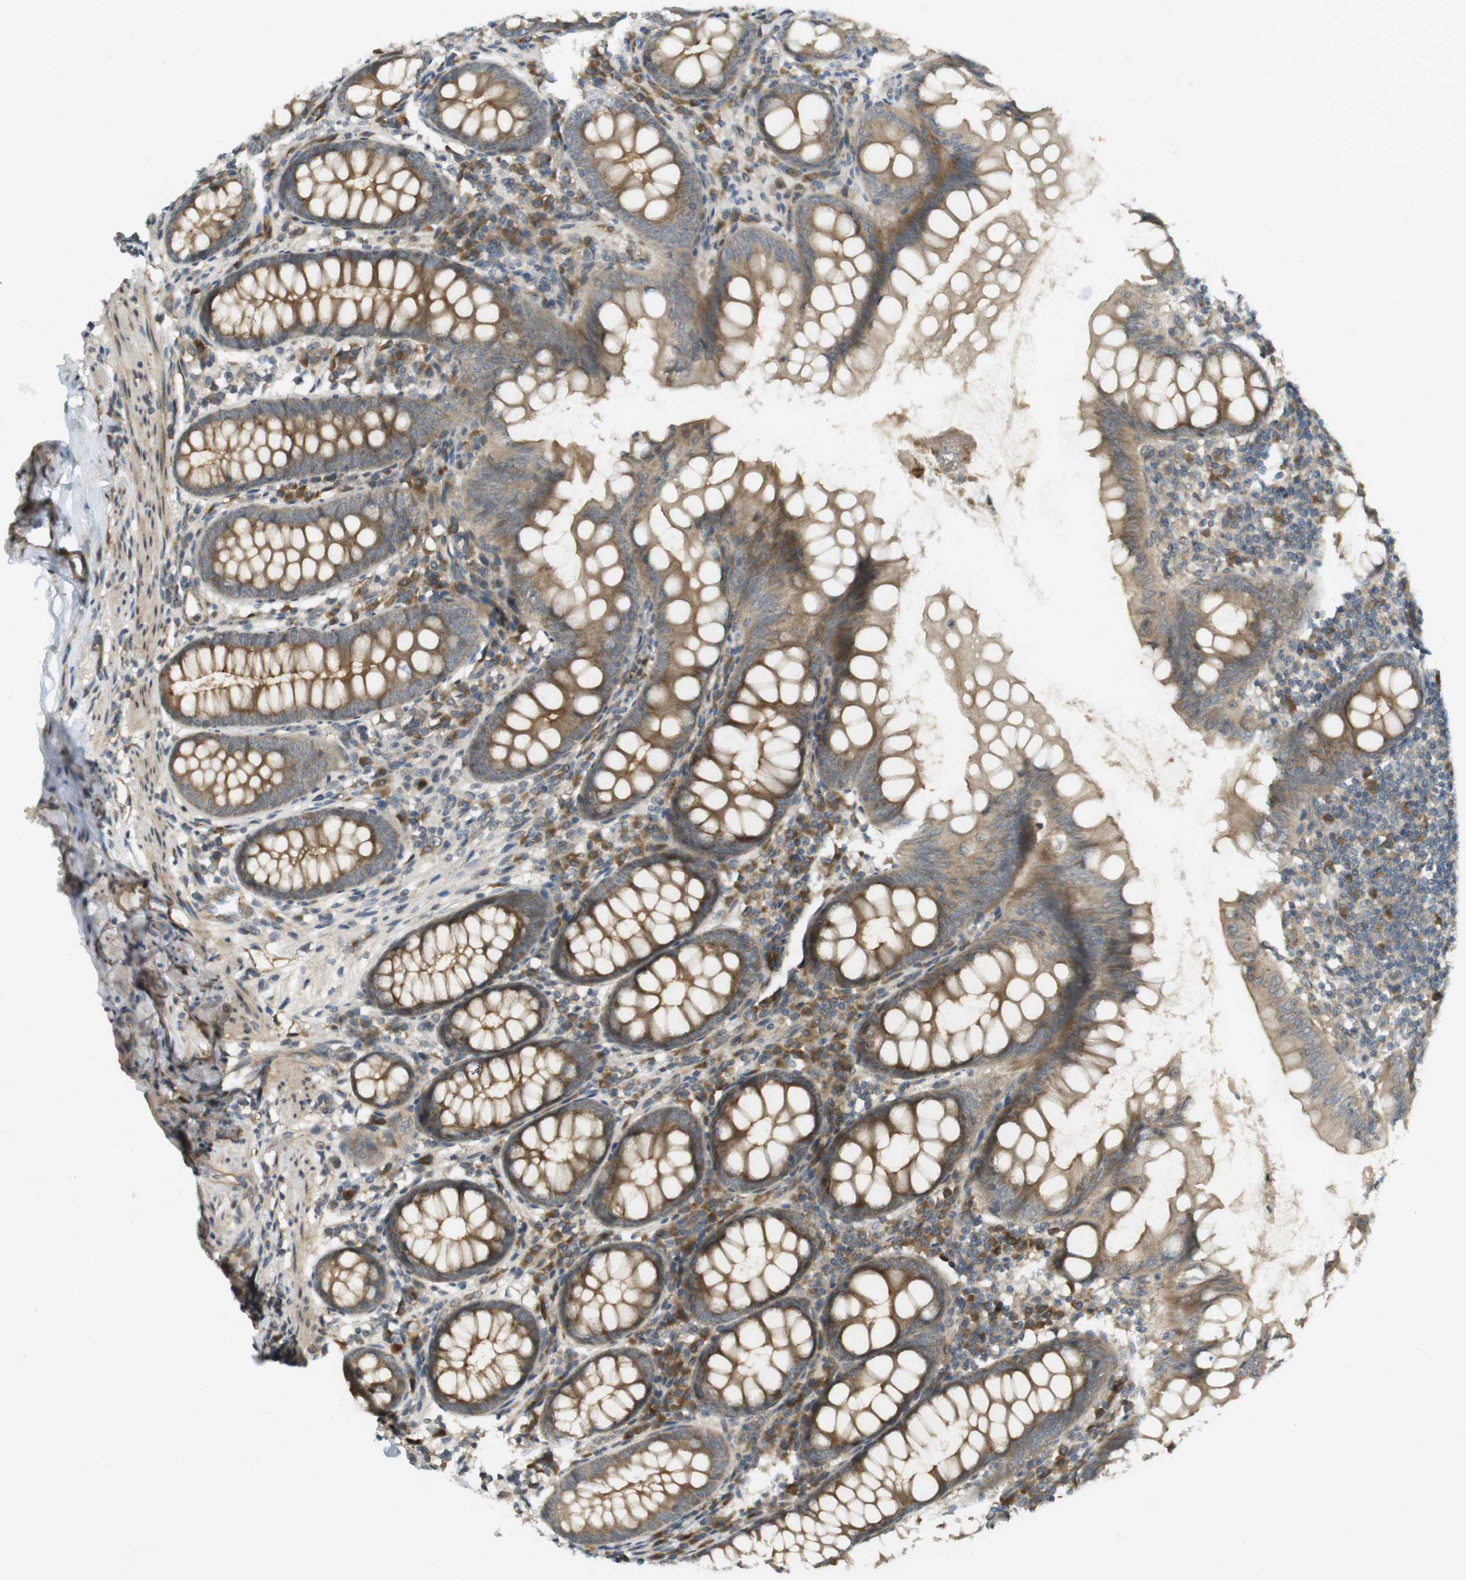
{"staining": {"intensity": "moderate", "quantity": ">75%", "location": "cytoplasmic/membranous"}, "tissue": "appendix", "cell_type": "Glandular cells", "image_type": "normal", "snomed": [{"axis": "morphology", "description": "Normal tissue, NOS"}, {"axis": "topography", "description": "Appendix"}], "caption": "Protein staining of normal appendix reveals moderate cytoplasmic/membranous expression in approximately >75% of glandular cells. (Brightfield microscopy of DAB IHC at high magnification).", "gene": "CLRN3", "patient": {"sex": "female", "age": 77}}